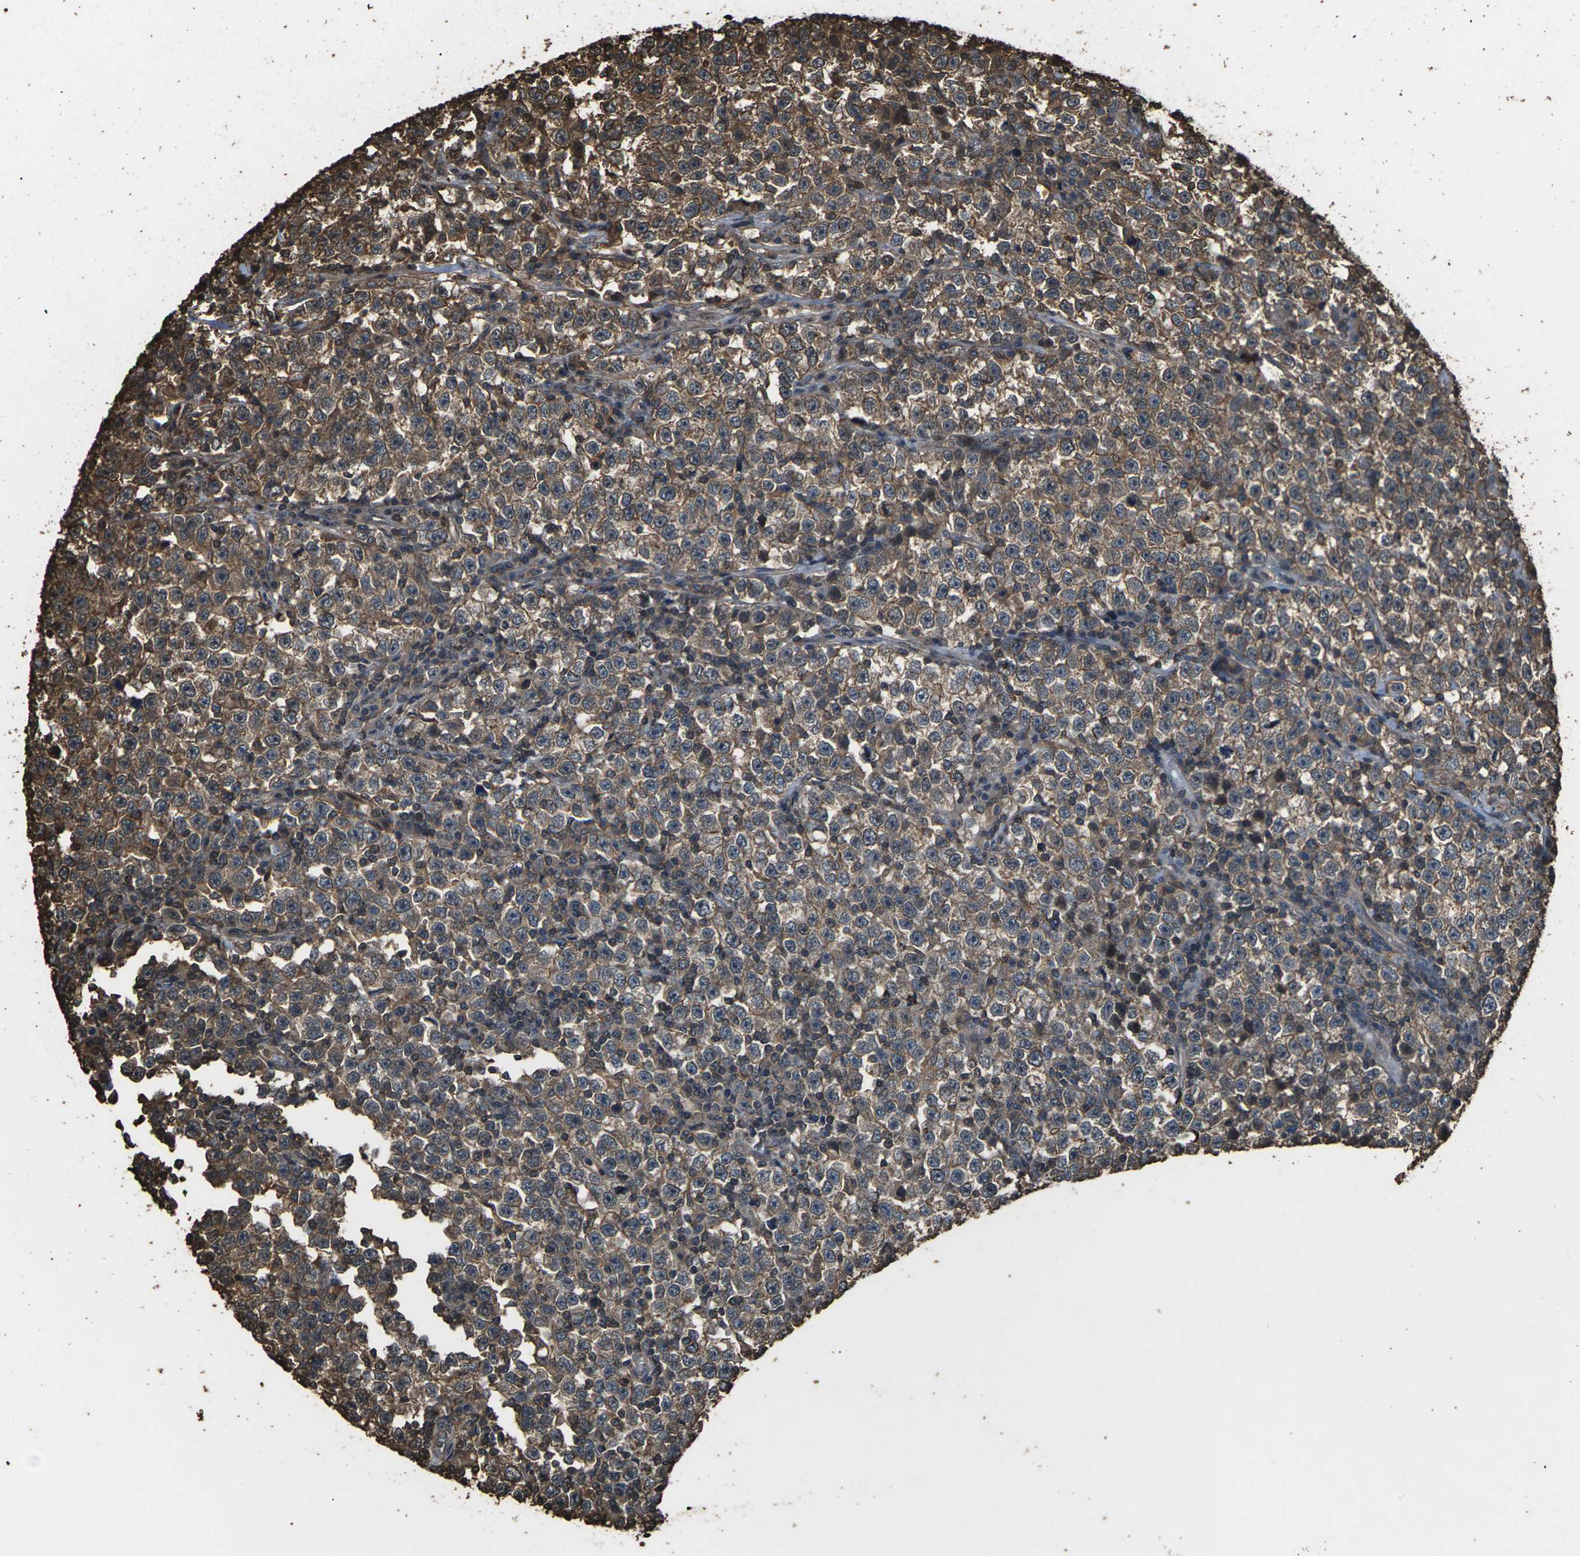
{"staining": {"intensity": "moderate", "quantity": ">75%", "location": "cytoplasmic/membranous"}, "tissue": "testis cancer", "cell_type": "Tumor cells", "image_type": "cancer", "snomed": [{"axis": "morphology", "description": "Seminoma, NOS"}, {"axis": "topography", "description": "Testis"}], "caption": "Immunohistochemistry photomicrograph of testis seminoma stained for a protein (brown), which exhibits medium levels of moderate cytoplasmic/membranous positivity in approximately >75% of tumor cells.", "gene": "DHPS", "patient": {"sex": "male", "age": 43}}